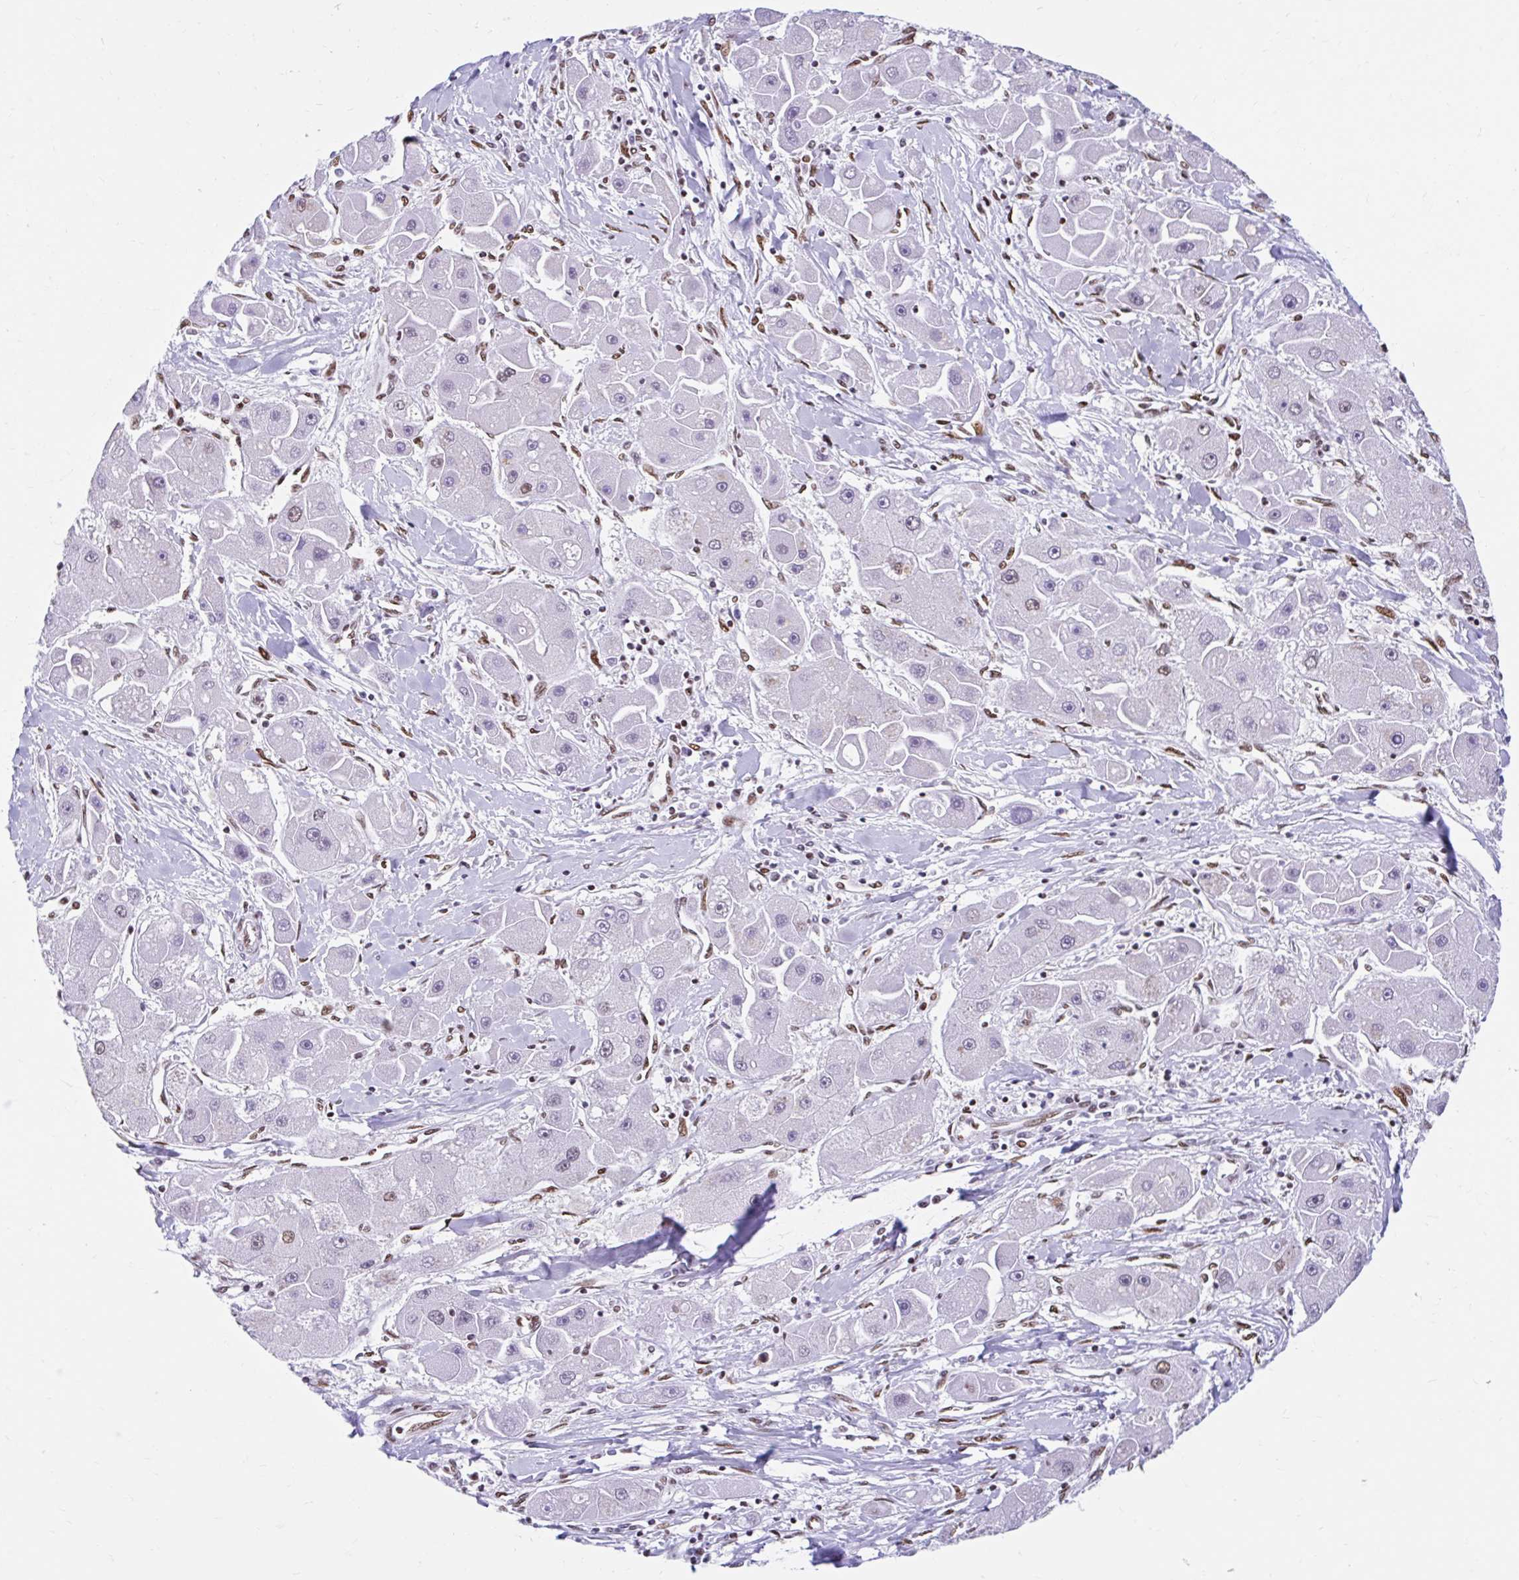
{"staining": {"intensity": "moderate", "quantity": "25%-75%", "location": "nuclear"}, "tissue": "liver cancer", "cell_type": "Tumor cells", "image_type": "cancer", "snomed": [{"axis": "morphology", "description": "Carcinoma, Hepatocellular, NOS"}, {"axis": "topography", "description": "Liver"}], "caption": "Liver hepatocellular carcinoma tissue demonstrates moderate nuclear expression in about 25%-75% of tumor cells The protein is stained brown, and the nuclei are stained in blue (DAB IHC with brightfield microscopy, high magnification).", "gene": "KHDRBS1", "patient": {"sex": "male", "age": 24}}